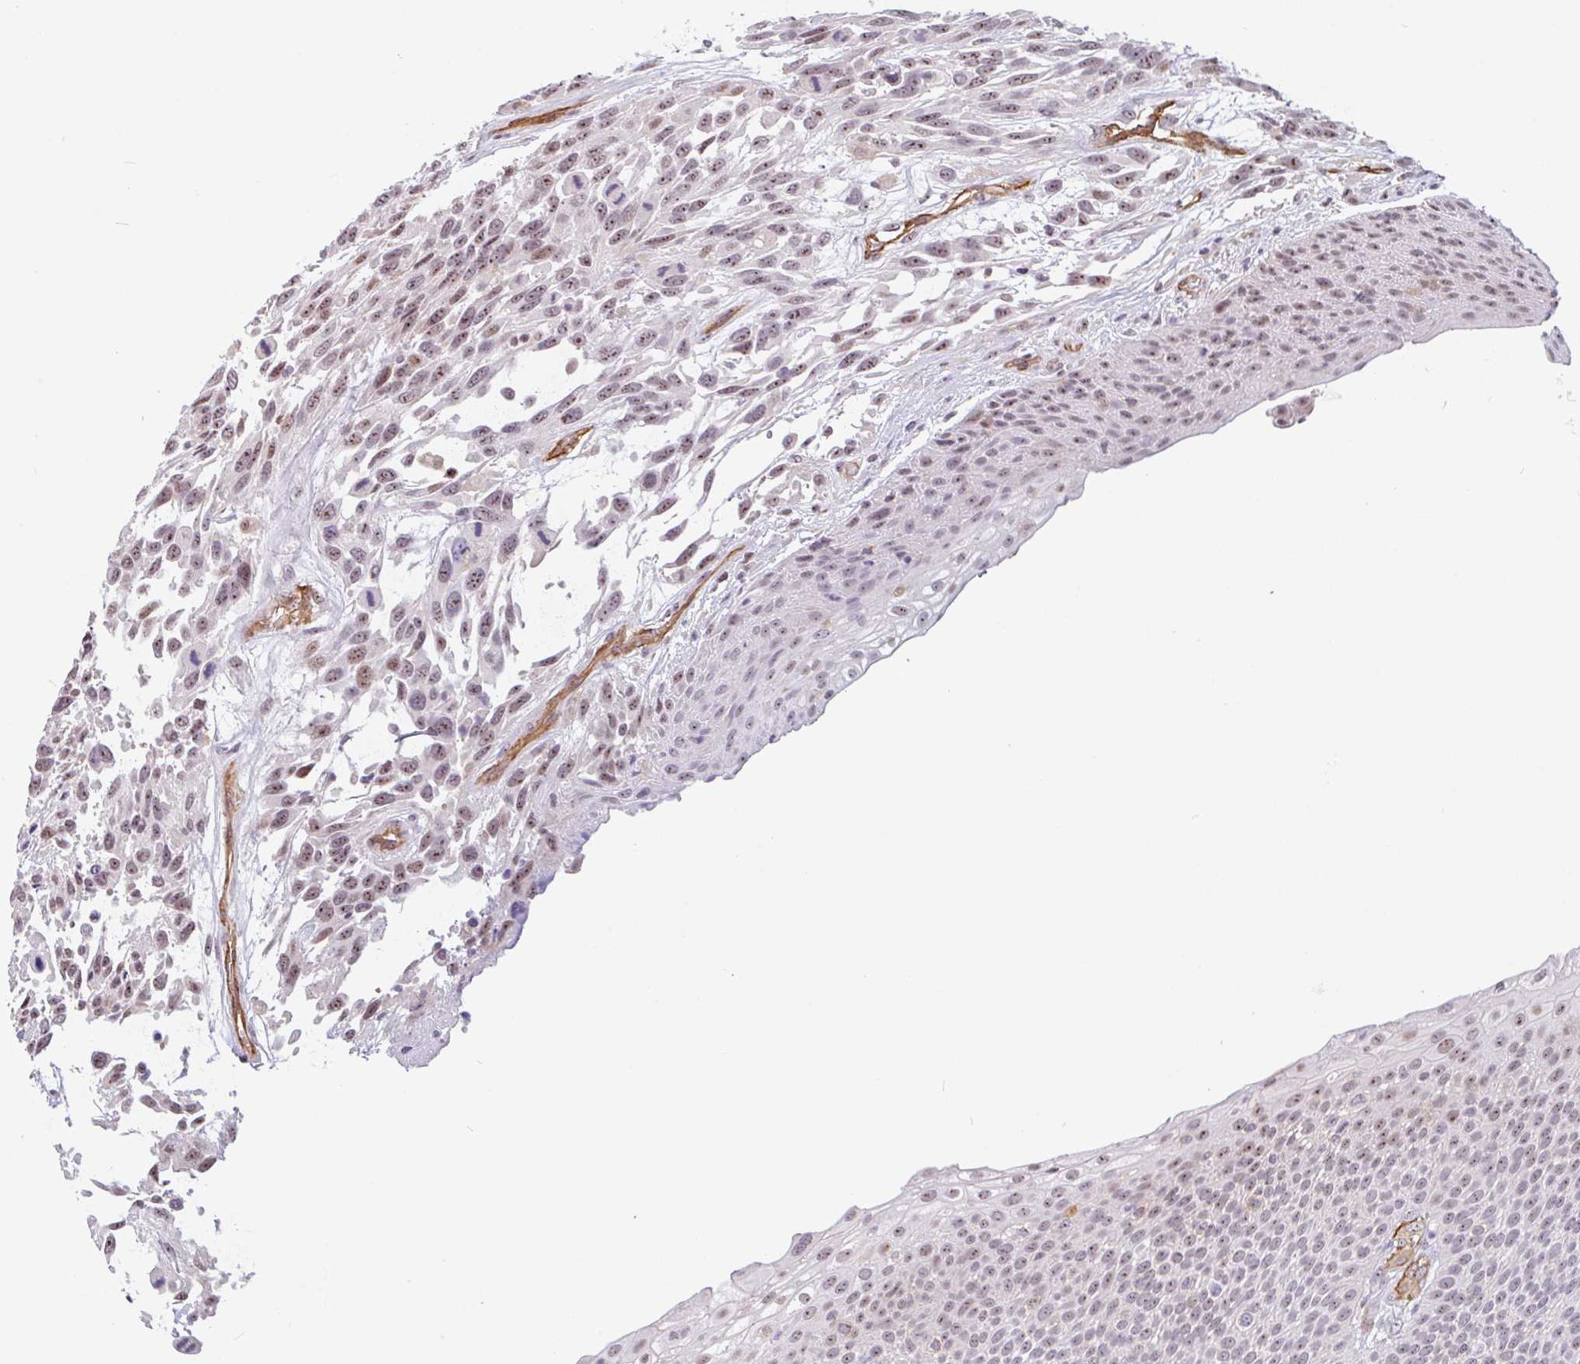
{"staining": {"intensity": "moderate", "quantity": ">75%", "location": "nuclear"}, "tissue": "urothelial cancer", "cell_type": "Tumor cells", "image_type": "cancer", "snomed": [{"axis": "morphology", "description": "Urothelial carcinoma, High grade"}, {"axis": "topography", "description": "Urinary bladder"}], "caption": "Human urothelial cancer stained for a protein (brown) reveals moderate nuclear positive expression in approximately >75% of tumor cells.", "gene": "ZNF689", "patient": {"sex": "female", "age": 70}}